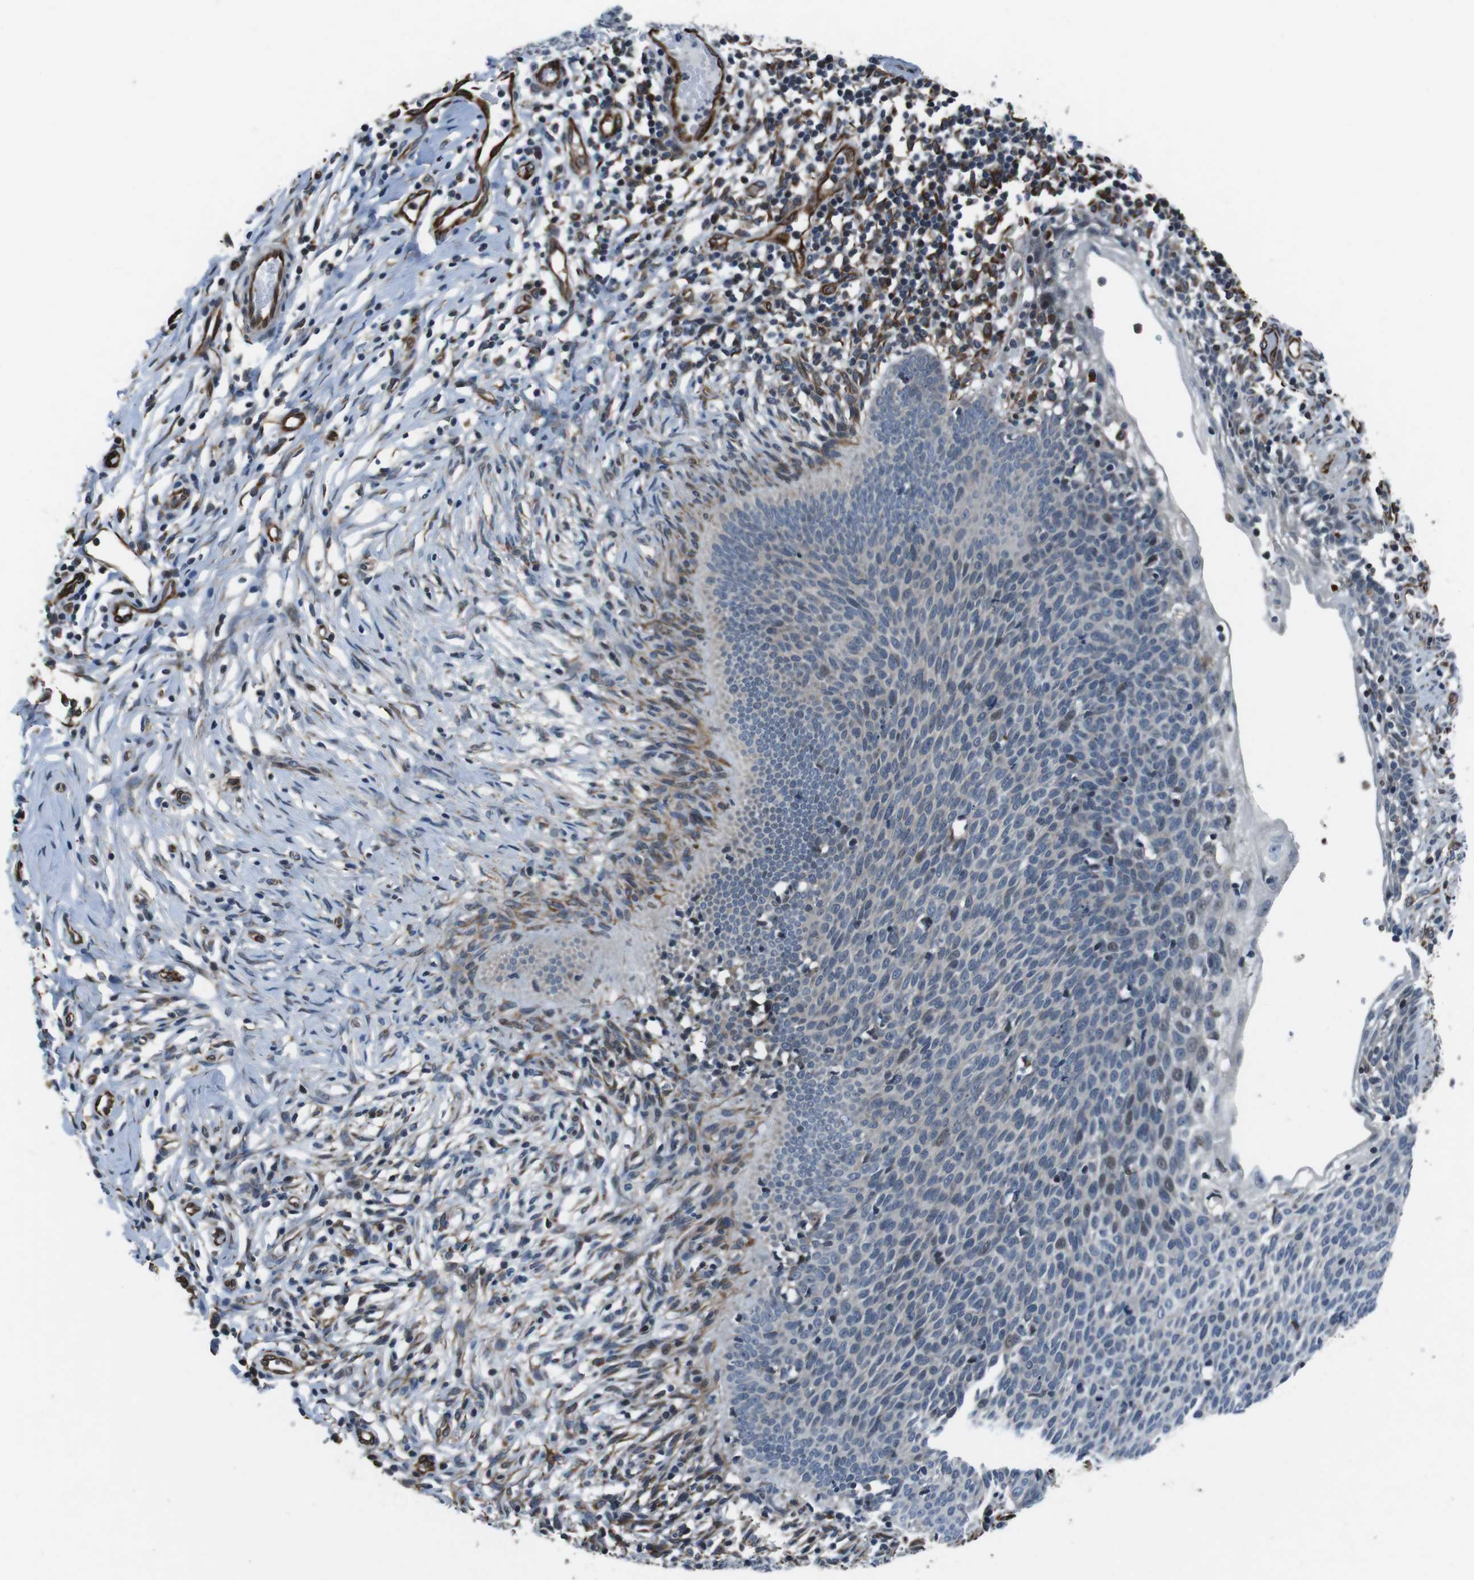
{"staining": {"intensity": "negative", "quantity": "none", "location": "none"}, "tissue": "skin cancer", "cell_type": "Tumor cells", "image_type": "cancer", "snomed": [{"axis": "morphology", "description": "Normal tissue, NOS"}, {"axis": "morphology", "description": "Basal cell carcinoma"}, {"axis": "topography", "description": "Skin"}], "caption": "Immunohistochemistry histopathology image of neoplastic tissue: human skin cancer (basal cell carcinoma) stained with DAB demonstrates no significant protein positivity in tumor cells.", "gene": "LRRC49", "patient": {"sex": "male", "age": 87}}